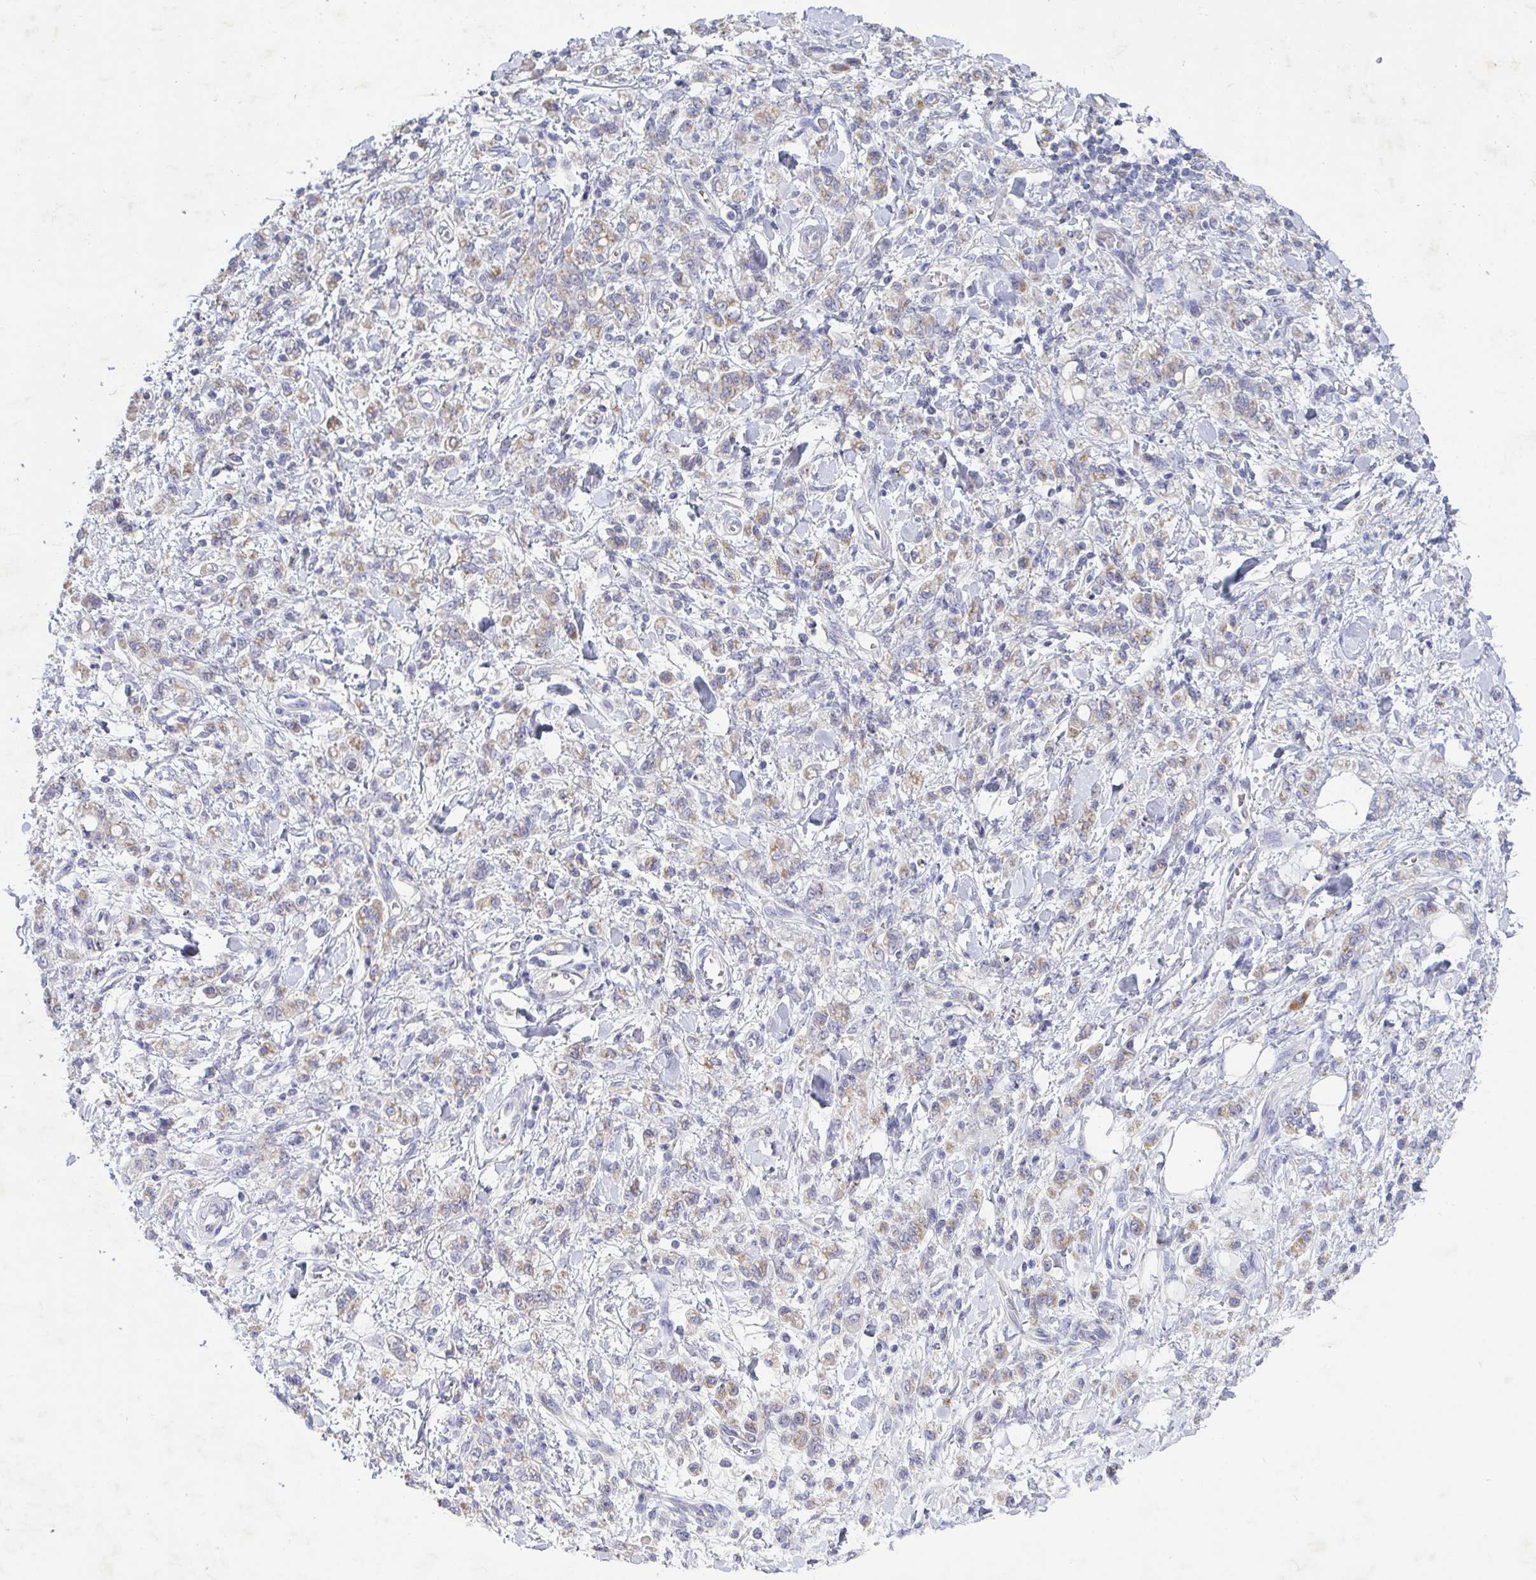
{"staining": {"intensity": "weak", "quantity": "25%-75%", "location": "cytoplasmic/membranous"}, "tissue": "stomach cancer", "cell_type": "Tumor cells", "image_type": "cancer", "snomed": [{"axis": "morphology", "description": "Adenocarcinoma, NOS"}, {"axis": "topography", "description": "Stomach"}], "caption": "Tumor cells exhibit weak cytoplasmic/membranous positivity in about 25%-75% of cells in adenocarcinoma (stomach). Using DAB (brown) and hematoxylin (blue) stains, captured at high magnification using brightfield microscopy.", "gene": "GALNT13", "patient": {"sex": "male", "age": 77}}